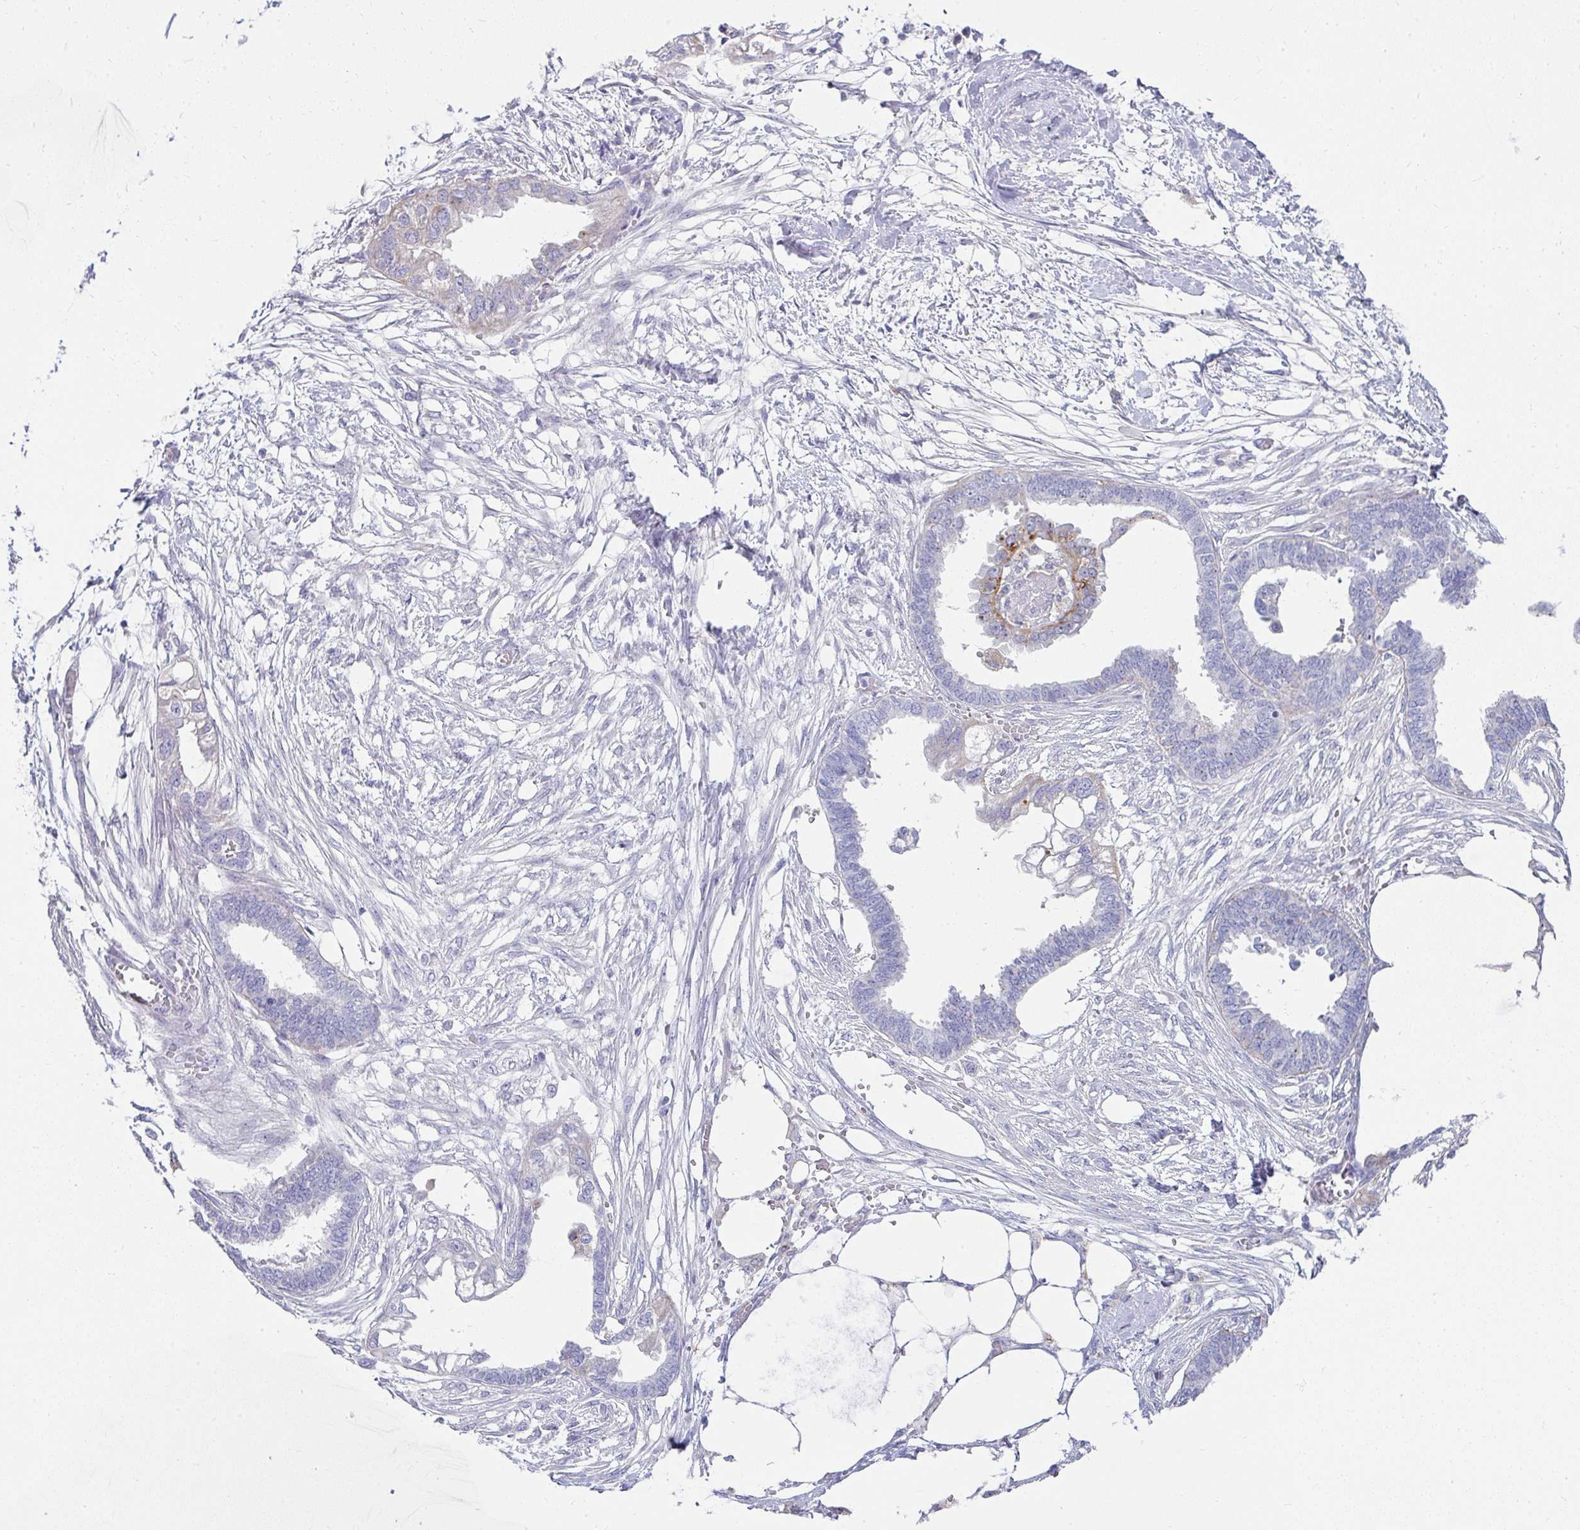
{"staining": {"intensity": "moderate", "quantity": "<25%", "location": "cytoplasmic/membranous"}, "tissue": "endometrial cancer", "cell_type": "Tumor cells", "image_type": "cancer", "snomed": [{"axis": "morphology", "description": "Adenocarcinoma, NOS"}, {"axis": "morphology", "description": "Adenocarcinoma, metastatic, NOS"}, {"axis": "topography", "description": "Adipose tissue"}, {"axis": "topography", "description": "Endometrium"}], "caption": "The image demonstrates staining of metastatic adenocarcinoma (endometrial), revealing moderate cytoplasmic/membranous protein expression (brown color) within tumor cells. (DAB (3,3'-diaminobenzidine) IHC, brown staining for protein, blue staining for nuclei).", "gene": "ZNF33A", "patient": {"sex": "female", "age": 67}}